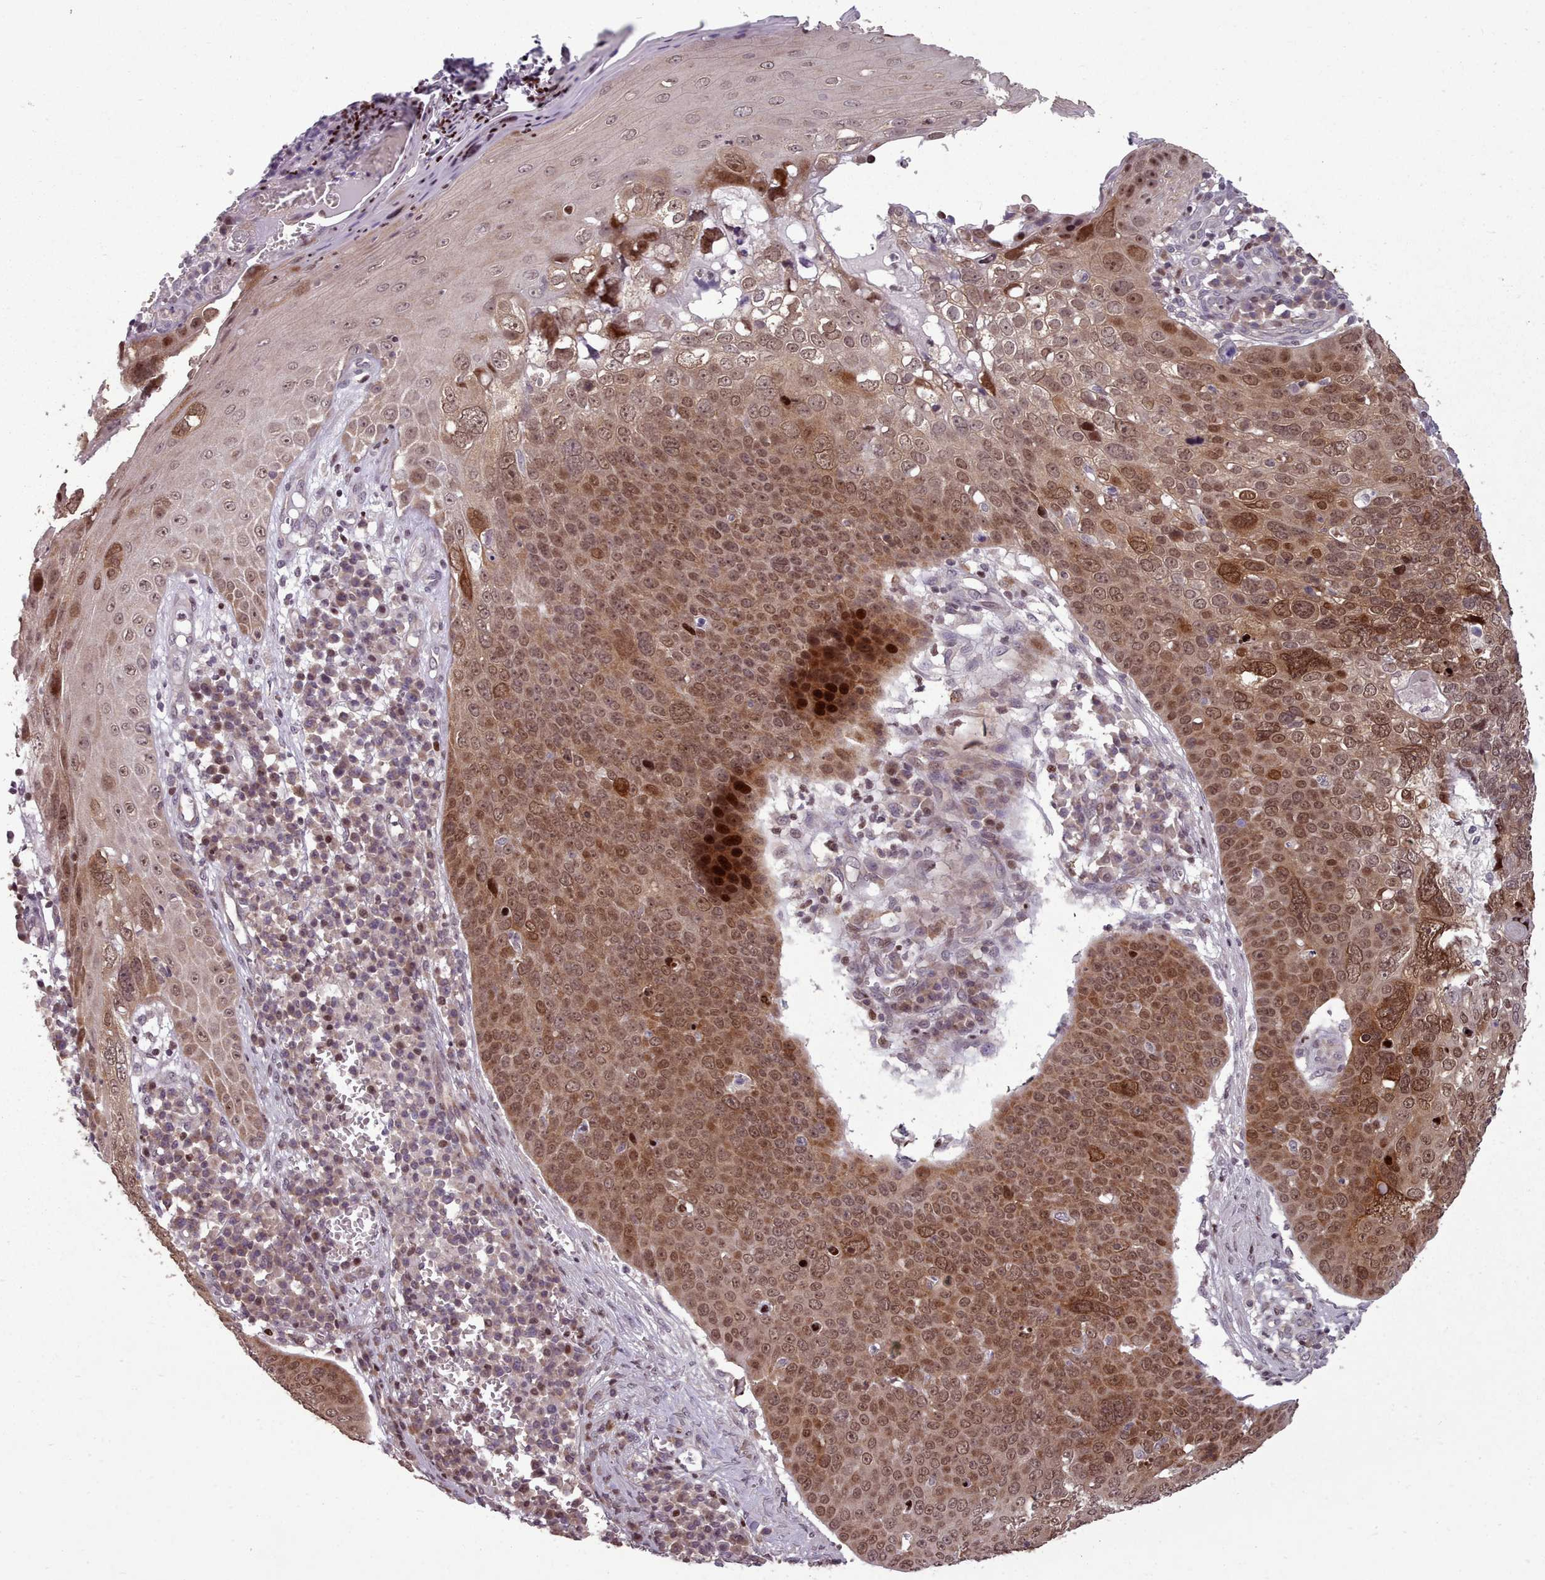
{"staining": {"intensity": "moderate", "quantity": ">75%", "location": "cytoplasmic/membranous,nuclear"}, "tissue": "skin cancer", "cell_type": "Tumor cells", "image_type": "cancer", "snomed": [{"axis": "morphology", "description": "Squamous cell carcinoma, NOS"}, {"axis": "topography", "description": "Skin"}], "caption": "A brown stain shows moderate cytoplasmic/membranous and nuclear expression of a protein in human squamous cell carcinoma (skin) tumor cells.", "gene": "ENSA", "patient": {"sex": "male", "age": 71}}